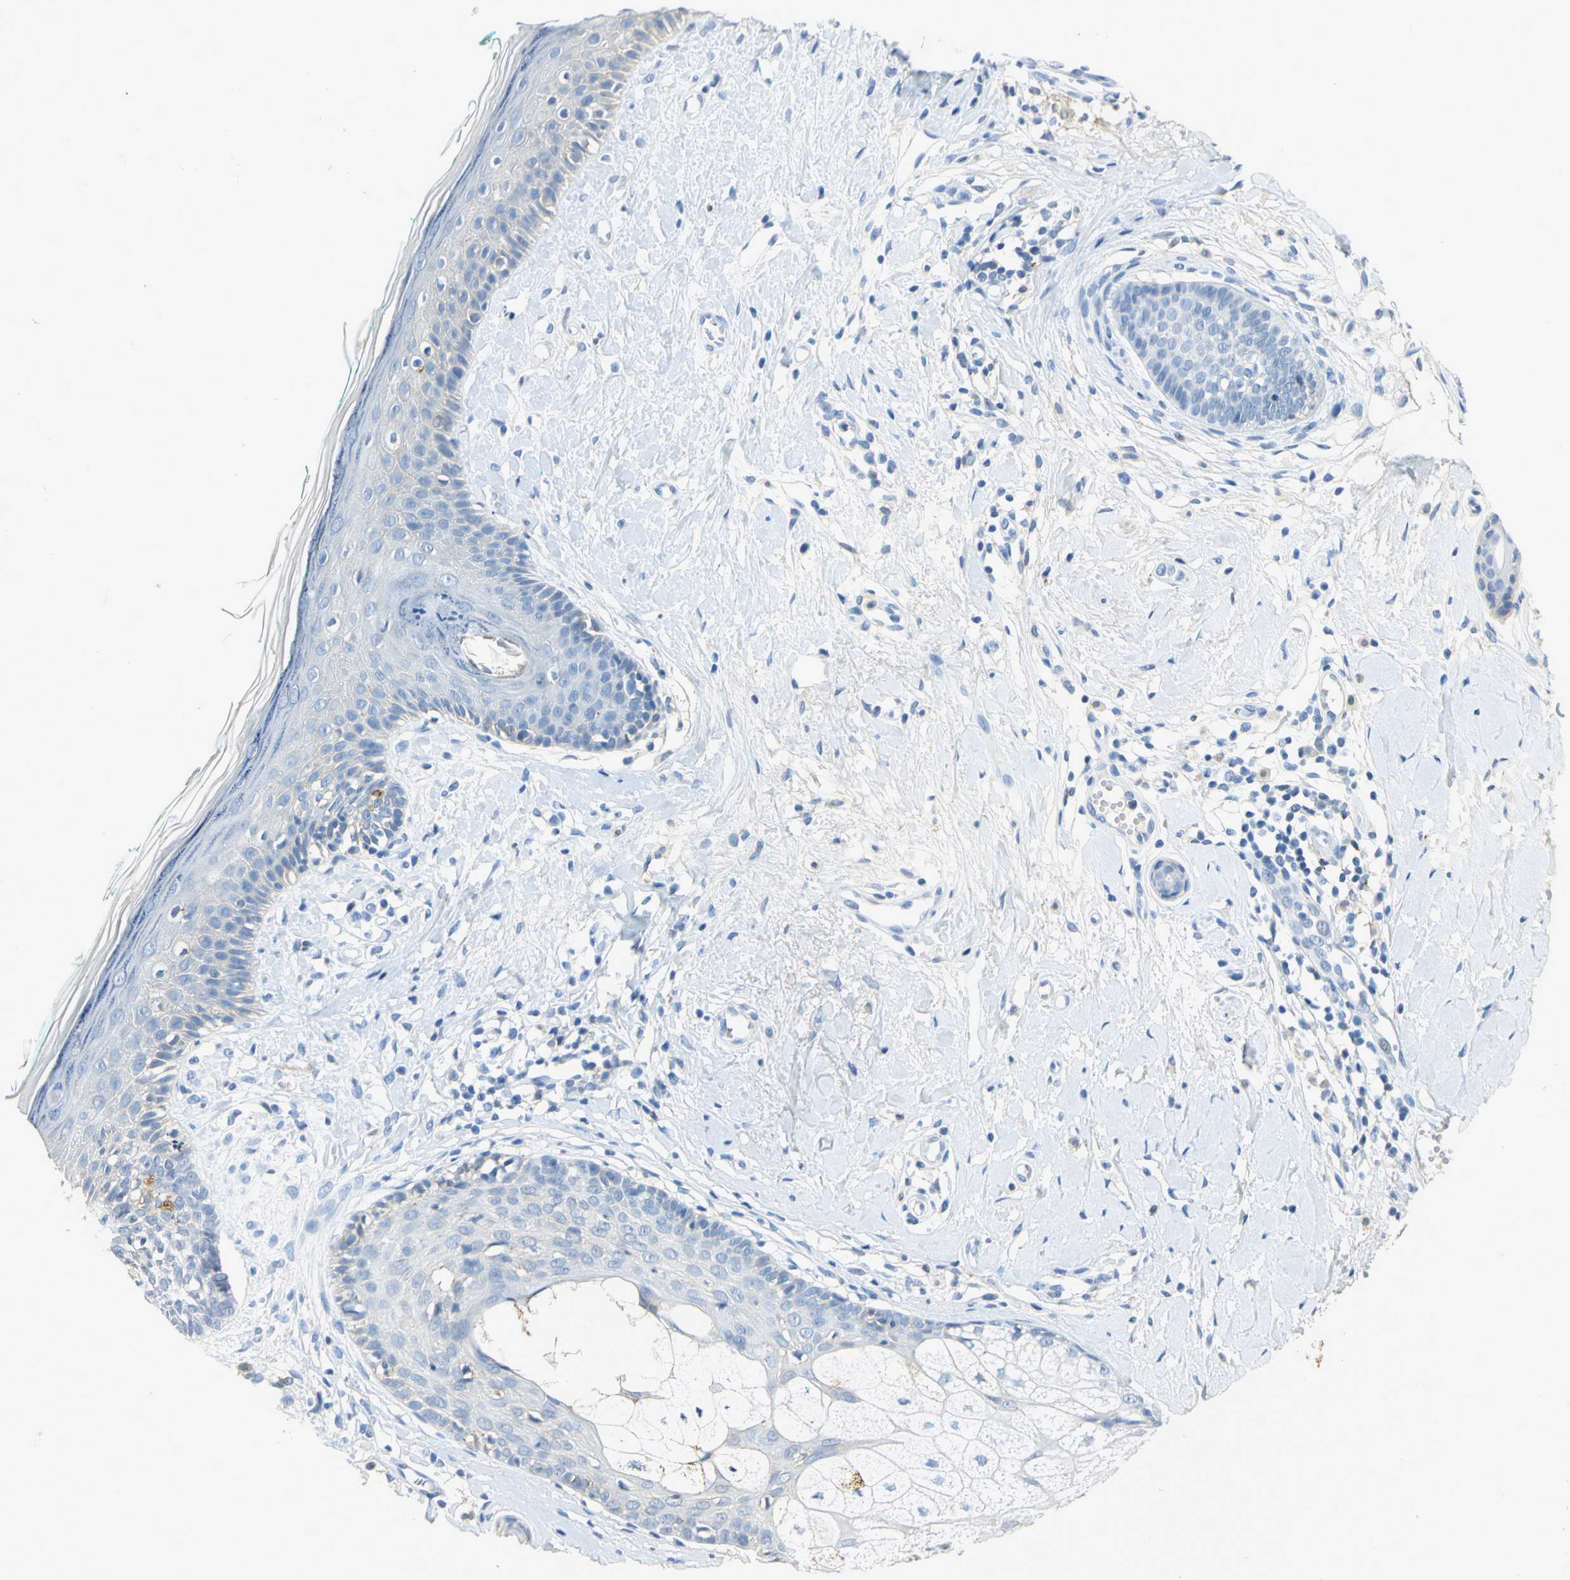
{"staining": {"intensity": "negative", "quantity": "none", "location": "none"}, "tissue": "skin cancer", "cell_type": "Tumor cells", "image_type": "cancer", "snomed": [{"axis": "morphology", "description": "Basal cell carcinoma"}, {"axis": "topography", "description": "Skin"}], "caption": "Skin cancer was stained to show a protein in brown. There is no significant positivity in tumor cells.", "gene": "ANXA4", "patient": {"sex": "female", "age": 58}}